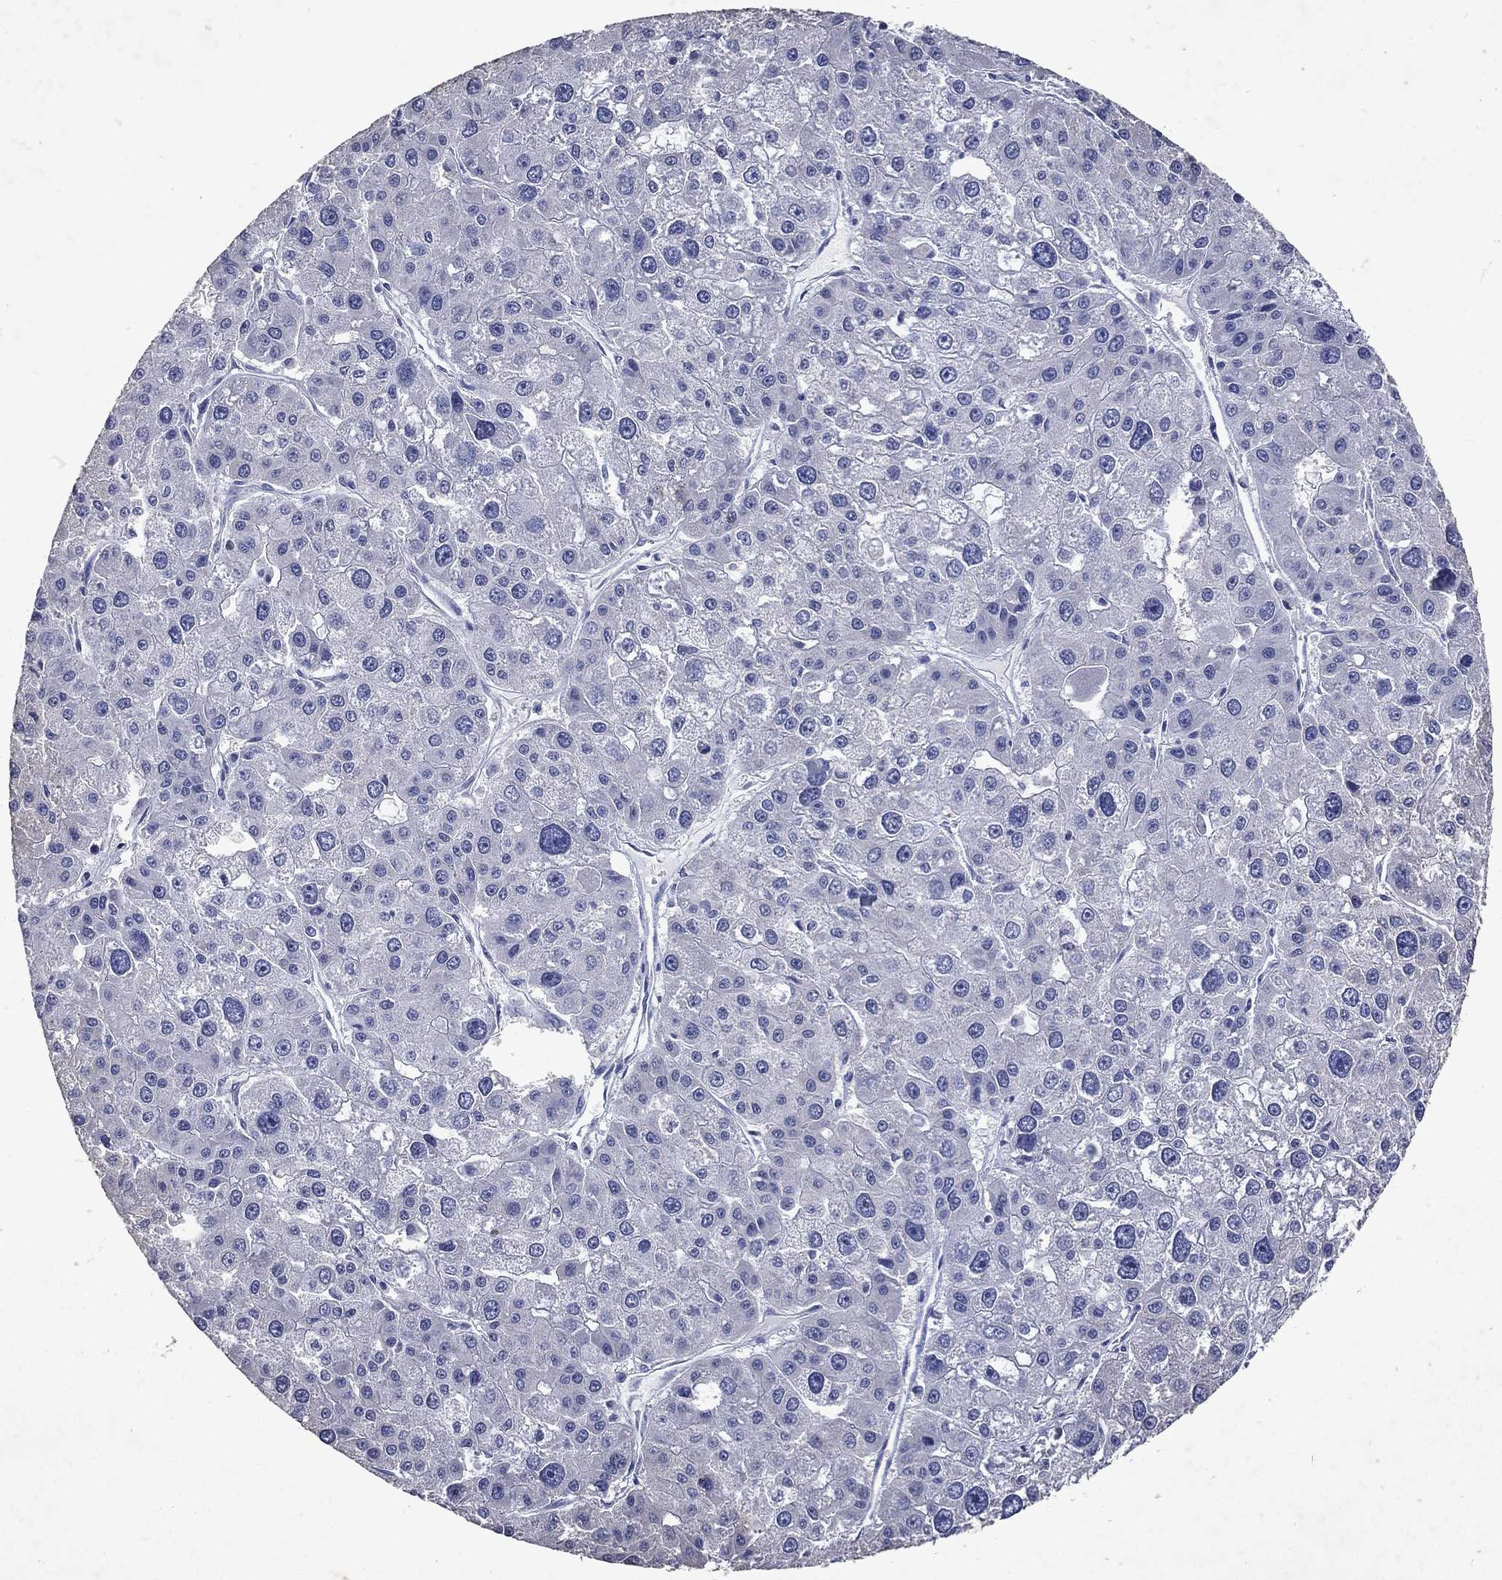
{"staining": {"intensity": "negative", "quantity": "none", "location": "none"}, "tissue": "liver cancer", "cell_type": "Tumor cells", "image_type": "cancer", "snomed": [{"axis": "morphology", "description": "Carcinoma, Hepatocellular, NOS"}, {"axis": "topography", "description": "Liver"}], "caption": "This micrograph is of liver cancer stained with IHC to label a protein in brown with the nuclei are counter-stained blue. There is no positivity in tumor cells.", "gene": "SLC34A2", "patient": {"sex": "male", "age": 73}}